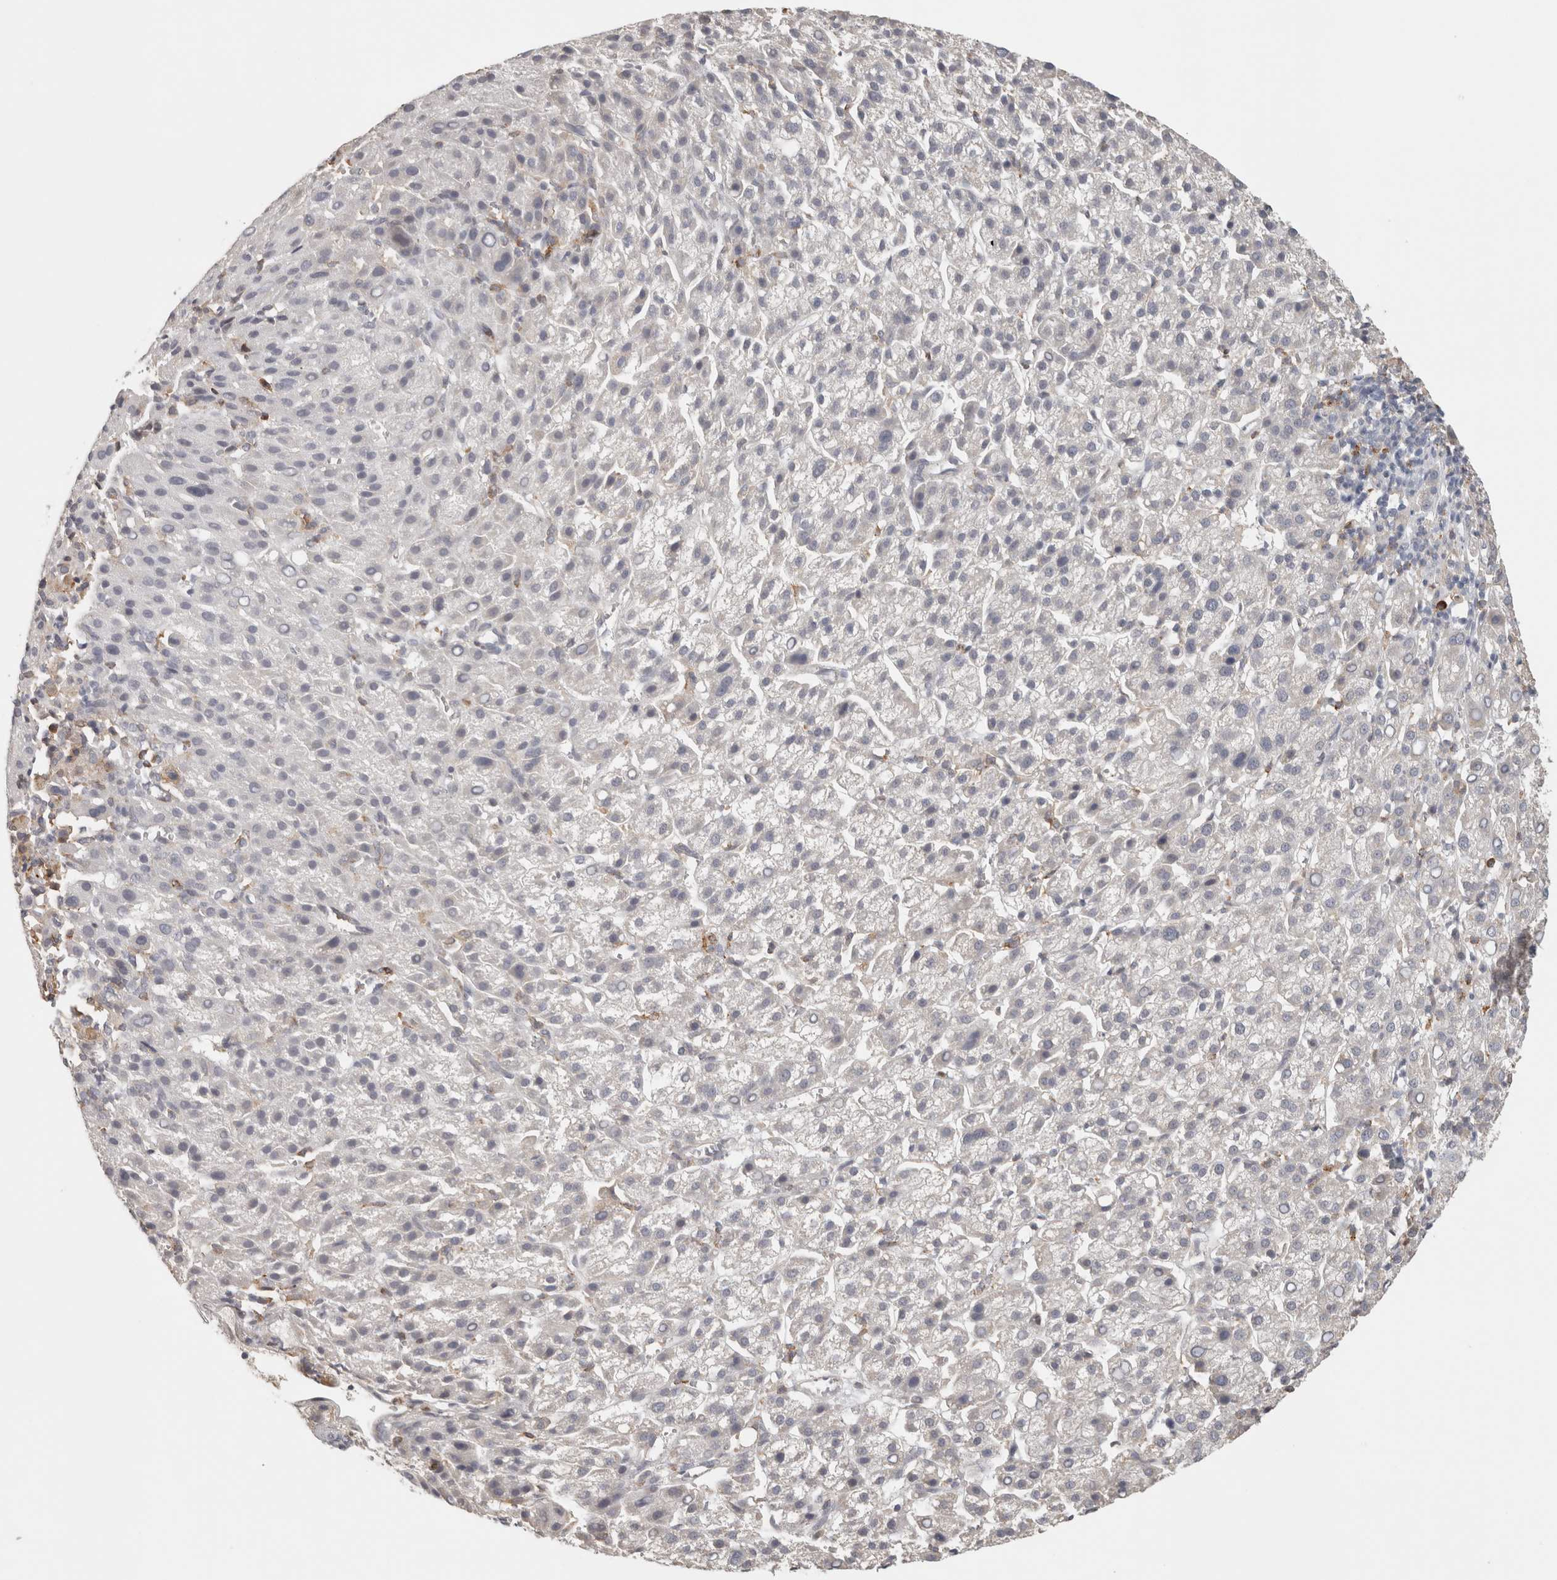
{"staining": {"intensity": "negative", "quantity": "none", "location": "none"}, "tissue": "liver cancer", "cell_type": "Tumor cells", "image_type": "cancer", "snomed": [{"axis": "morphology", "description": "Carcinoma, Hepatocellular, NOS"}, {"axis": "topography", "description": "Liver"}], "caption": "Immunohistochemistry of liver cancer demonstrates no expression in tumor cells.", "gene": "HAVCR2", "patient": {"sex": "female", "age": 58}}